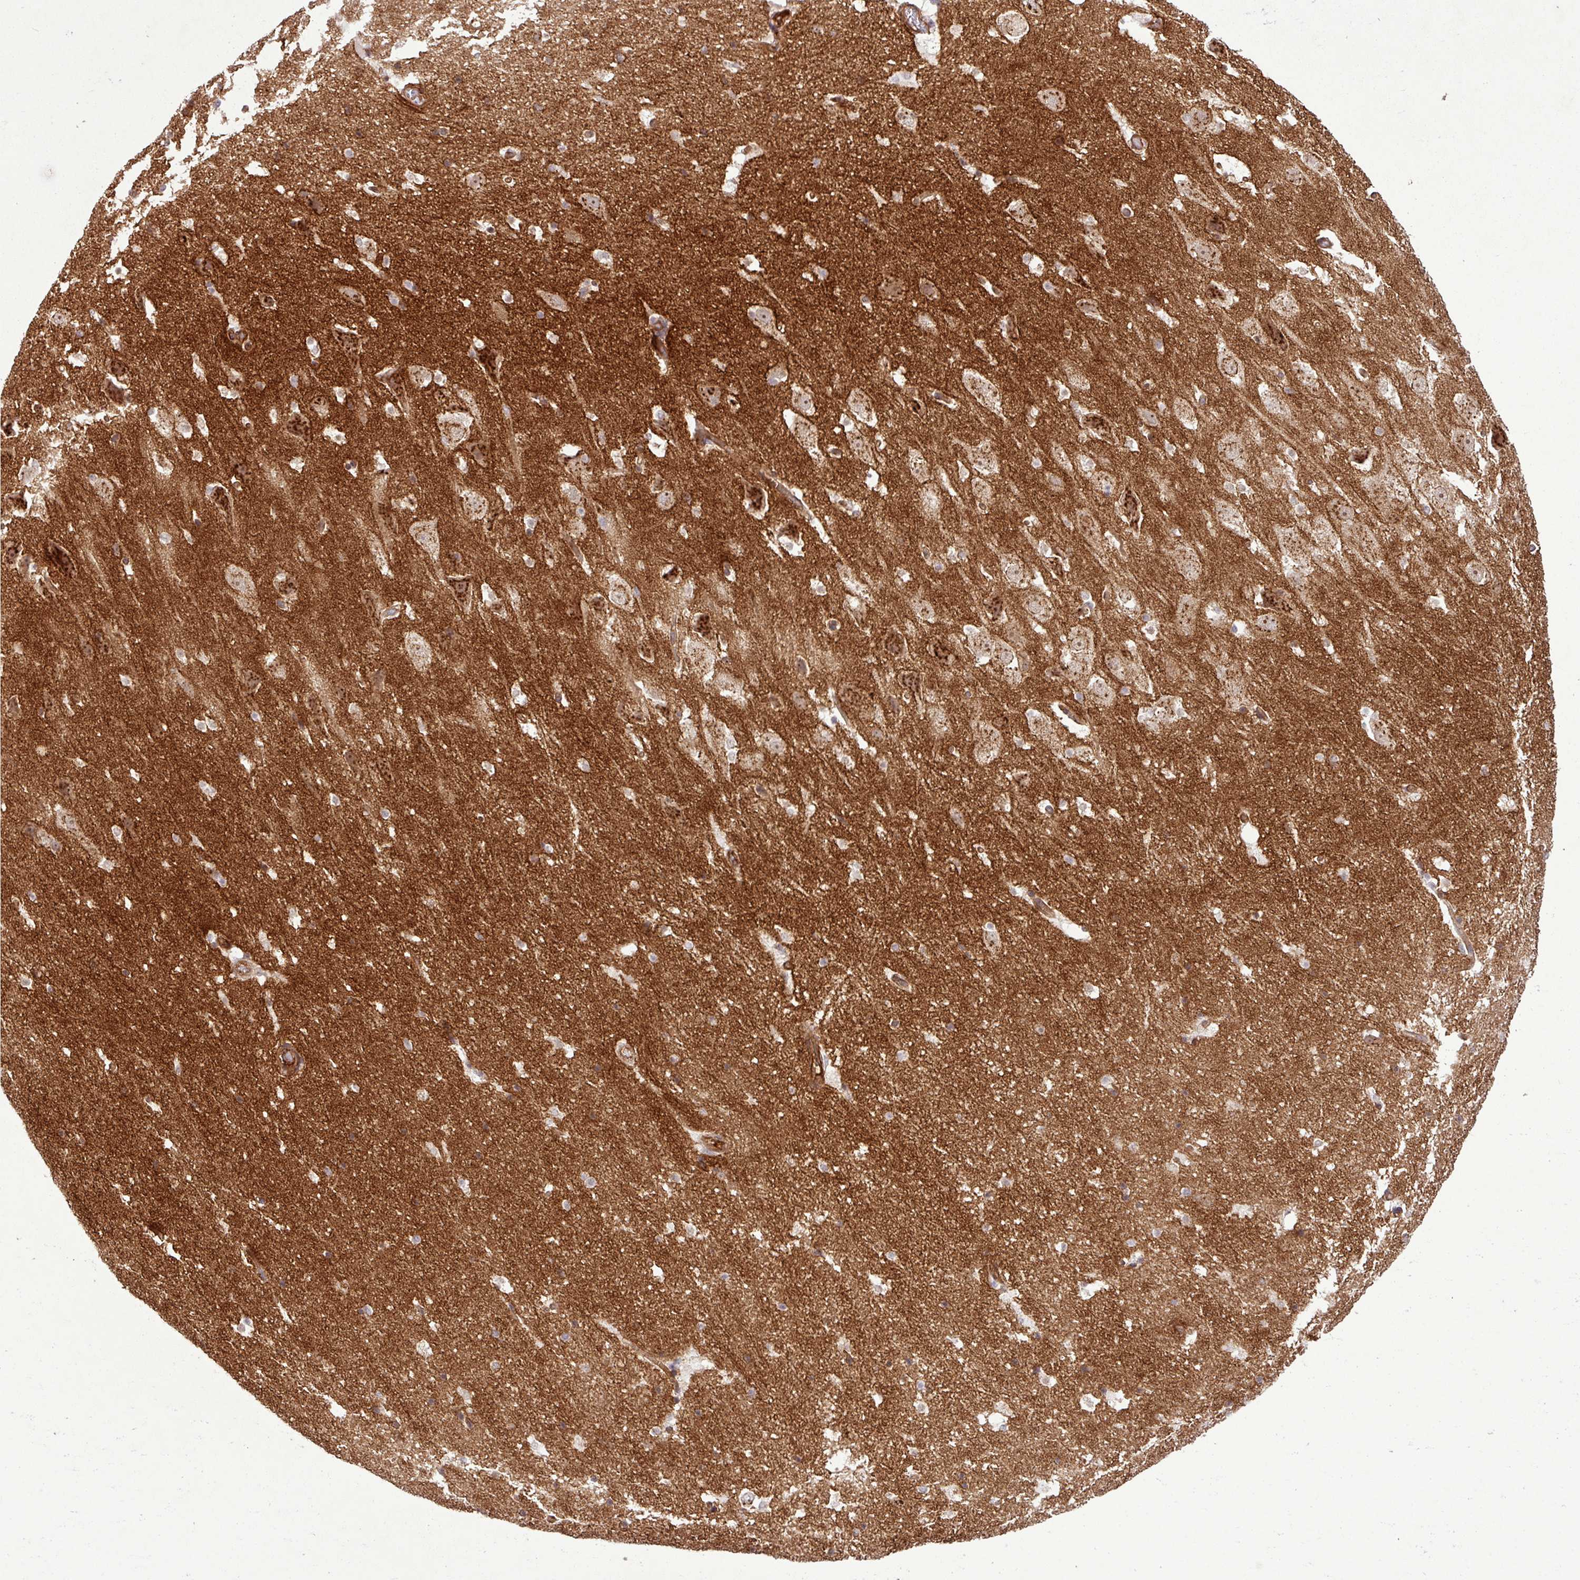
{"staining": {"intensity": "negative", "quantity": "none", "location": "none"}, "tissue": "hippocampus", "cell_type": "Glial cells", "image_type": "normal", "snomed": [{"axis": "morphology", "description": "Normal tissue, NOS"}, {"axis": "topography", "description": "Hippocampus"}], "caption": "Protein analysis of benign hippocampus demonstrates no significant positivity in glial cells. (Brightfield microscopy of DAB (3,3'-diaminobenzidine) immunohistochemistry at high magnification).", "gene": "PCDH1", "patient": {"sex": "male", "age": 37}}